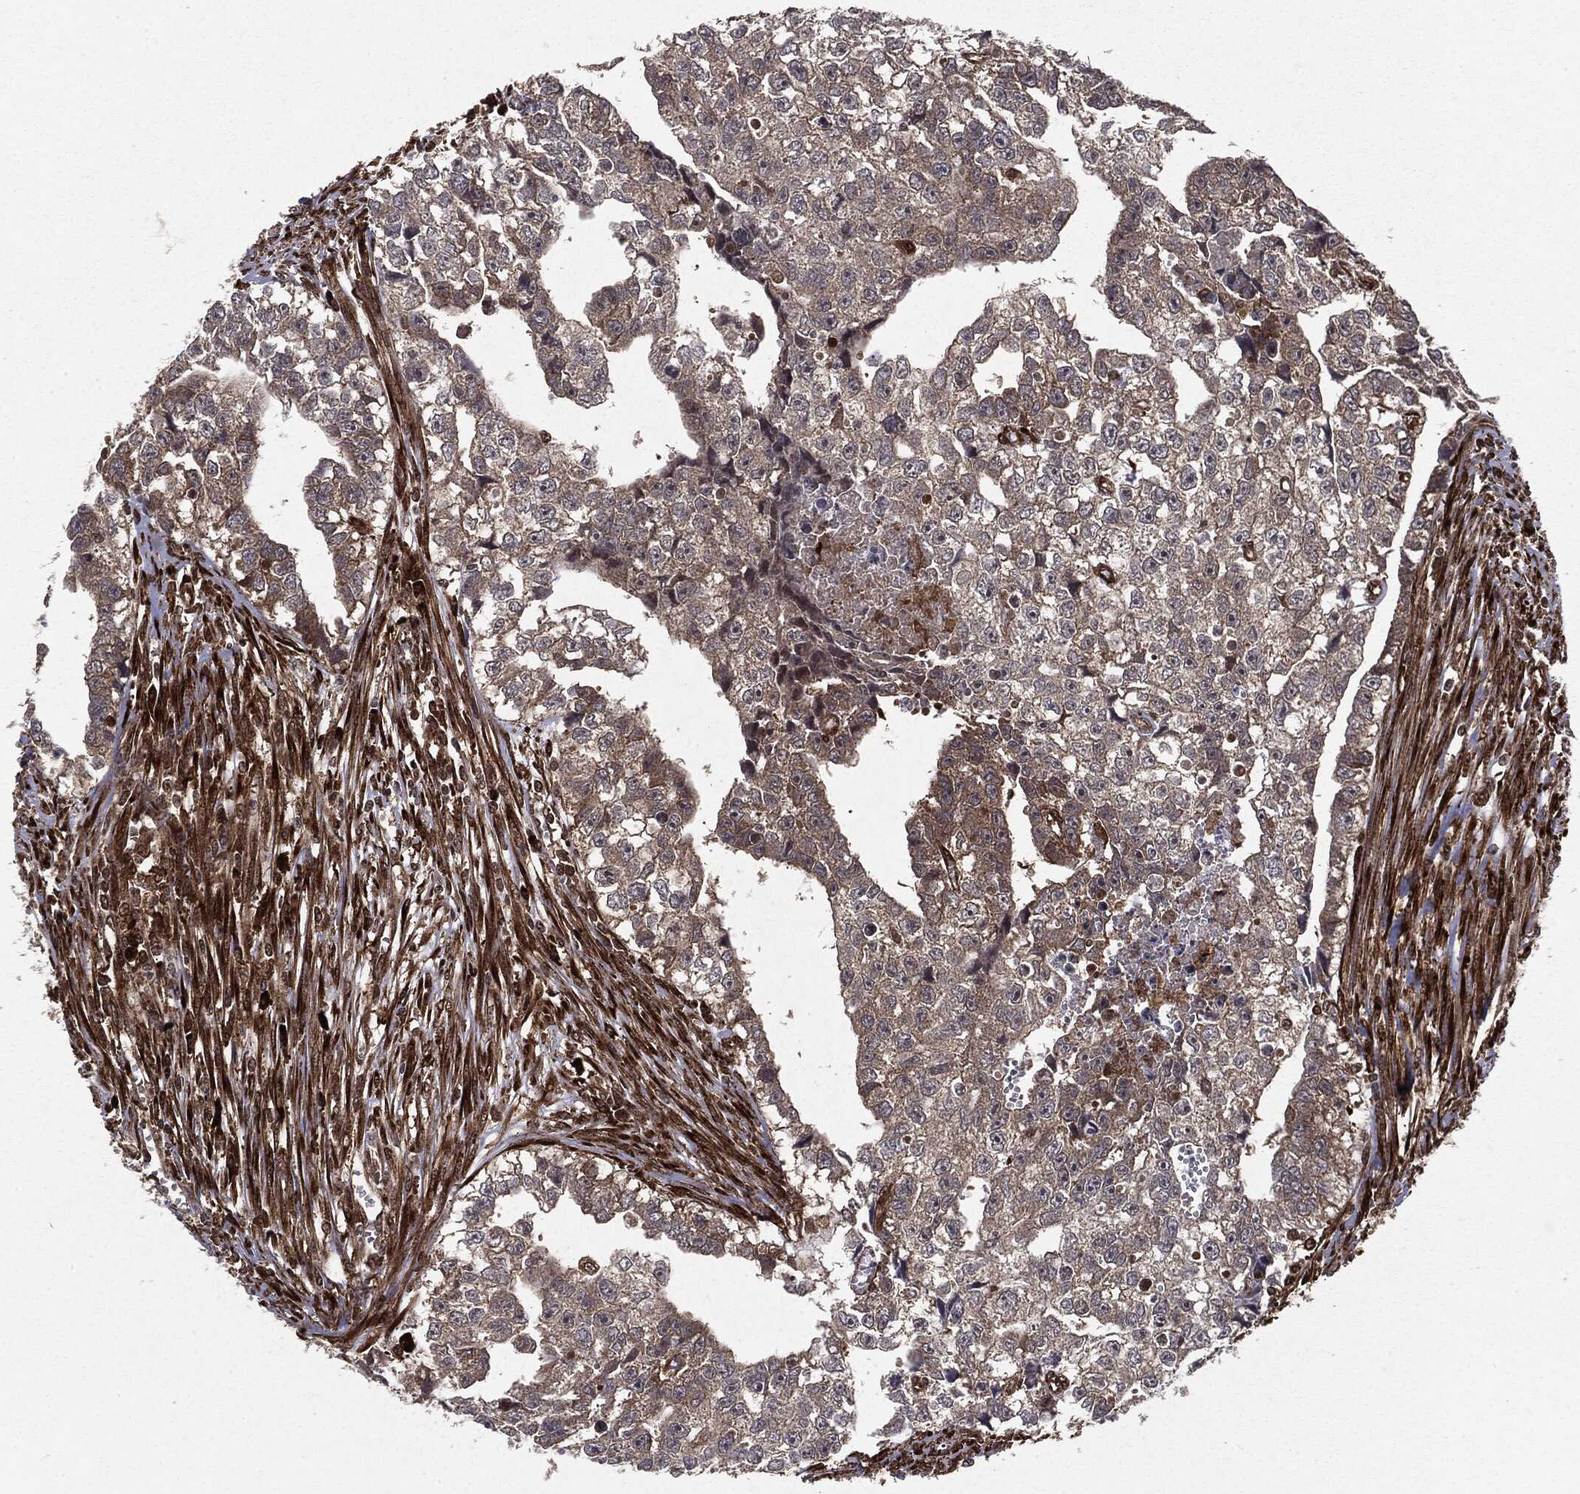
{"staining": {"intensity": "weak", "quantity": "<25%", "location": "cytoplasmic/membranous"}, "tissue": "testis cancer", "cell_type": "Tumor cells", "image_type": "cancer", "snomed": [{"axis": "morphology", "description": "Carcinoma, Embryonal, NOS"}, {"axis": "morphology", "description": "Teratoma, malignant, NOS"}, {"axis": "topography", "description": "Testis"}], "caption": "Tumor cells are negative for protein expression in human embryonal carcinoma (testis).", "gene": "OTUB1", "patient": {"sex": "male", "age": 44}}